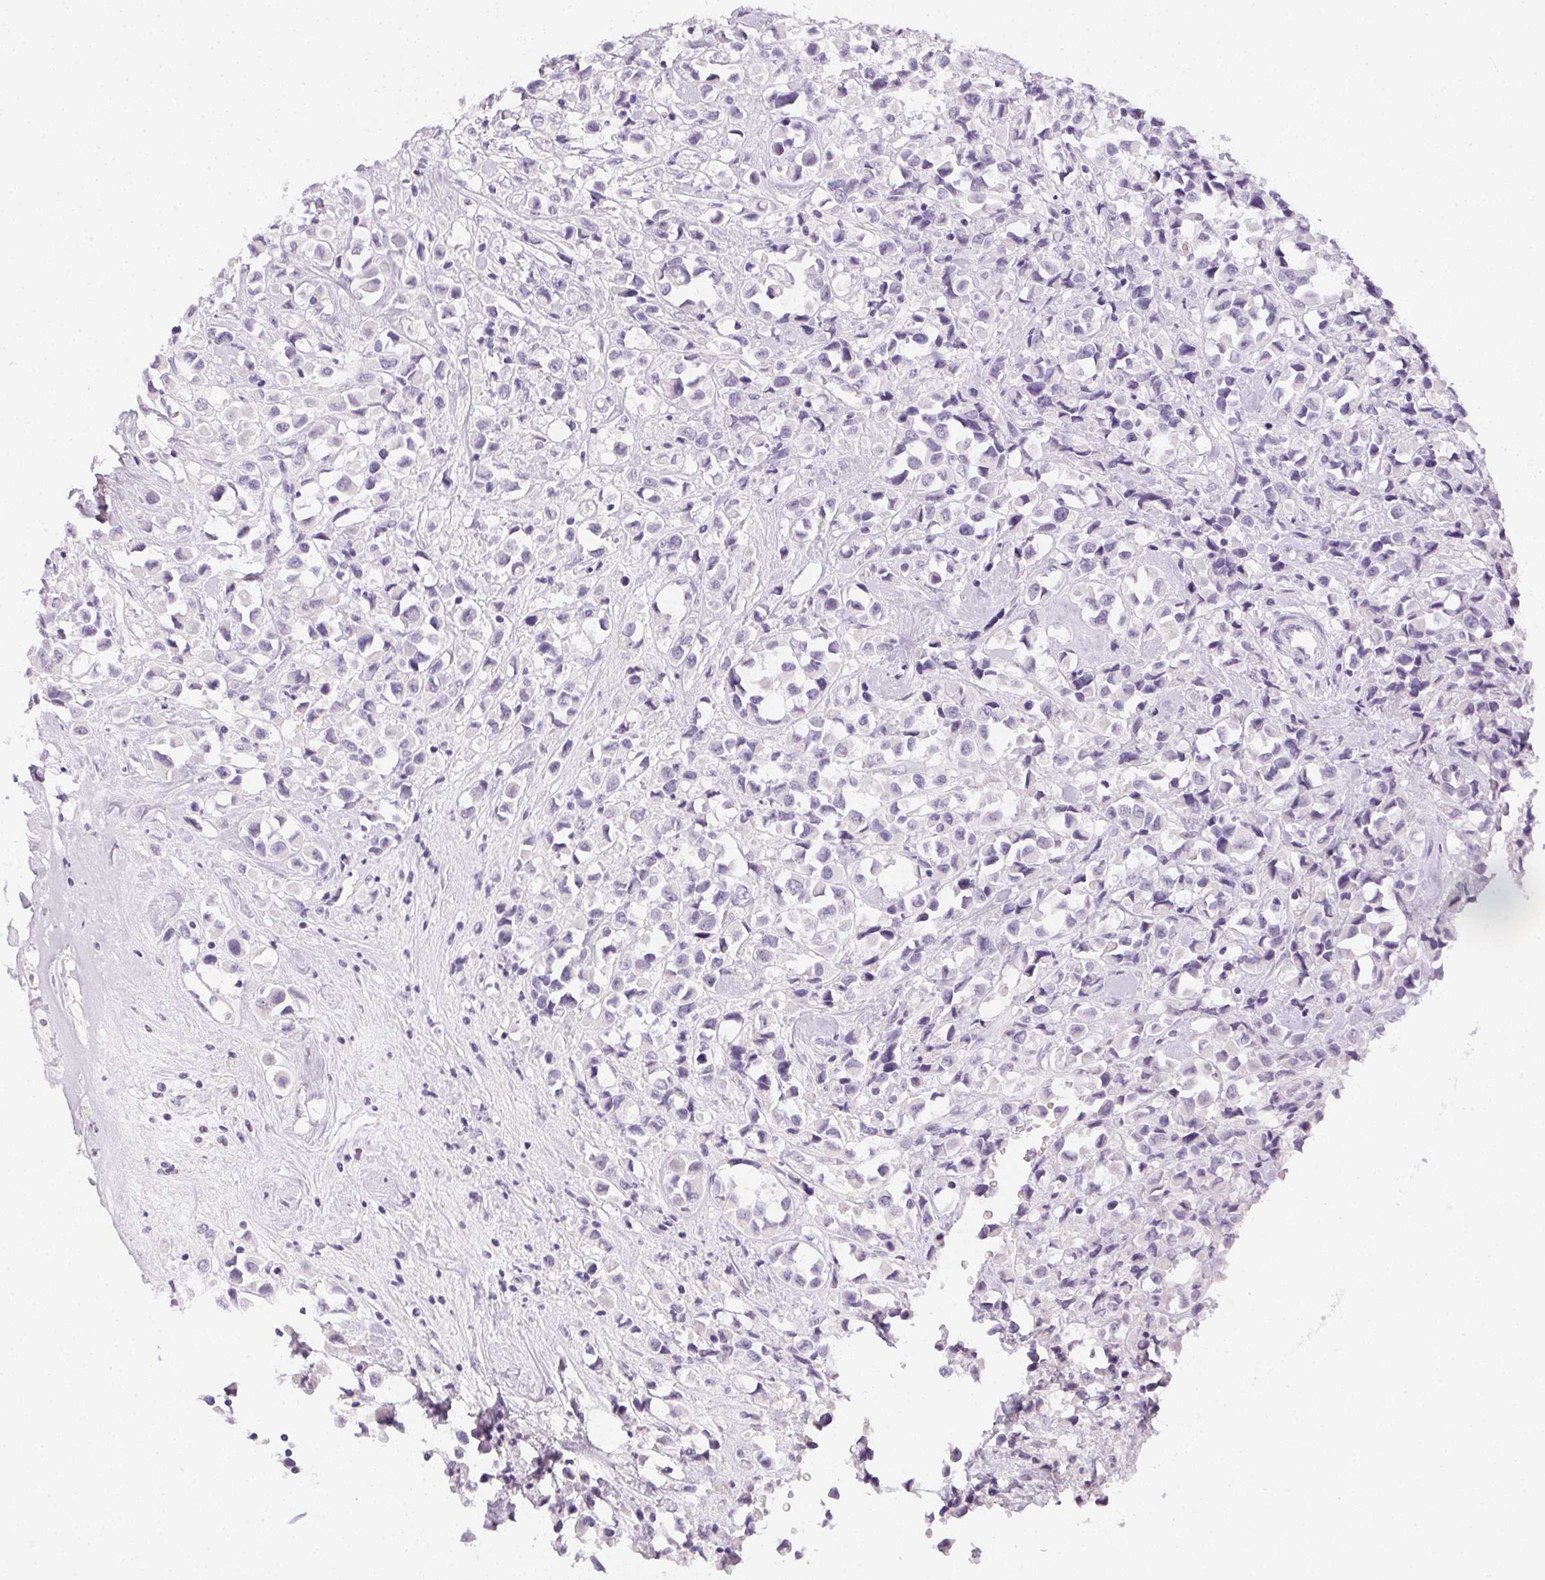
{"staining": {"intensity": "negative", "quantity": "none", "location": "none"}, "tissue": "breast cancer", "cell_type": "Tumor cells", "image_type": "cancer", "snomed": [{"axis": "morphology", "description": "Duct carcinoma"}, {"axis": "topography", "description": "Breast"}], "caption": "There is no significant positivity in tumor cells of breast cancer (infiltrating ductal carcinoma). (IHC, brightfield microscopy, high magnification).", "gene": "PPY", "patient": {"sex": "female", "age": 61}}